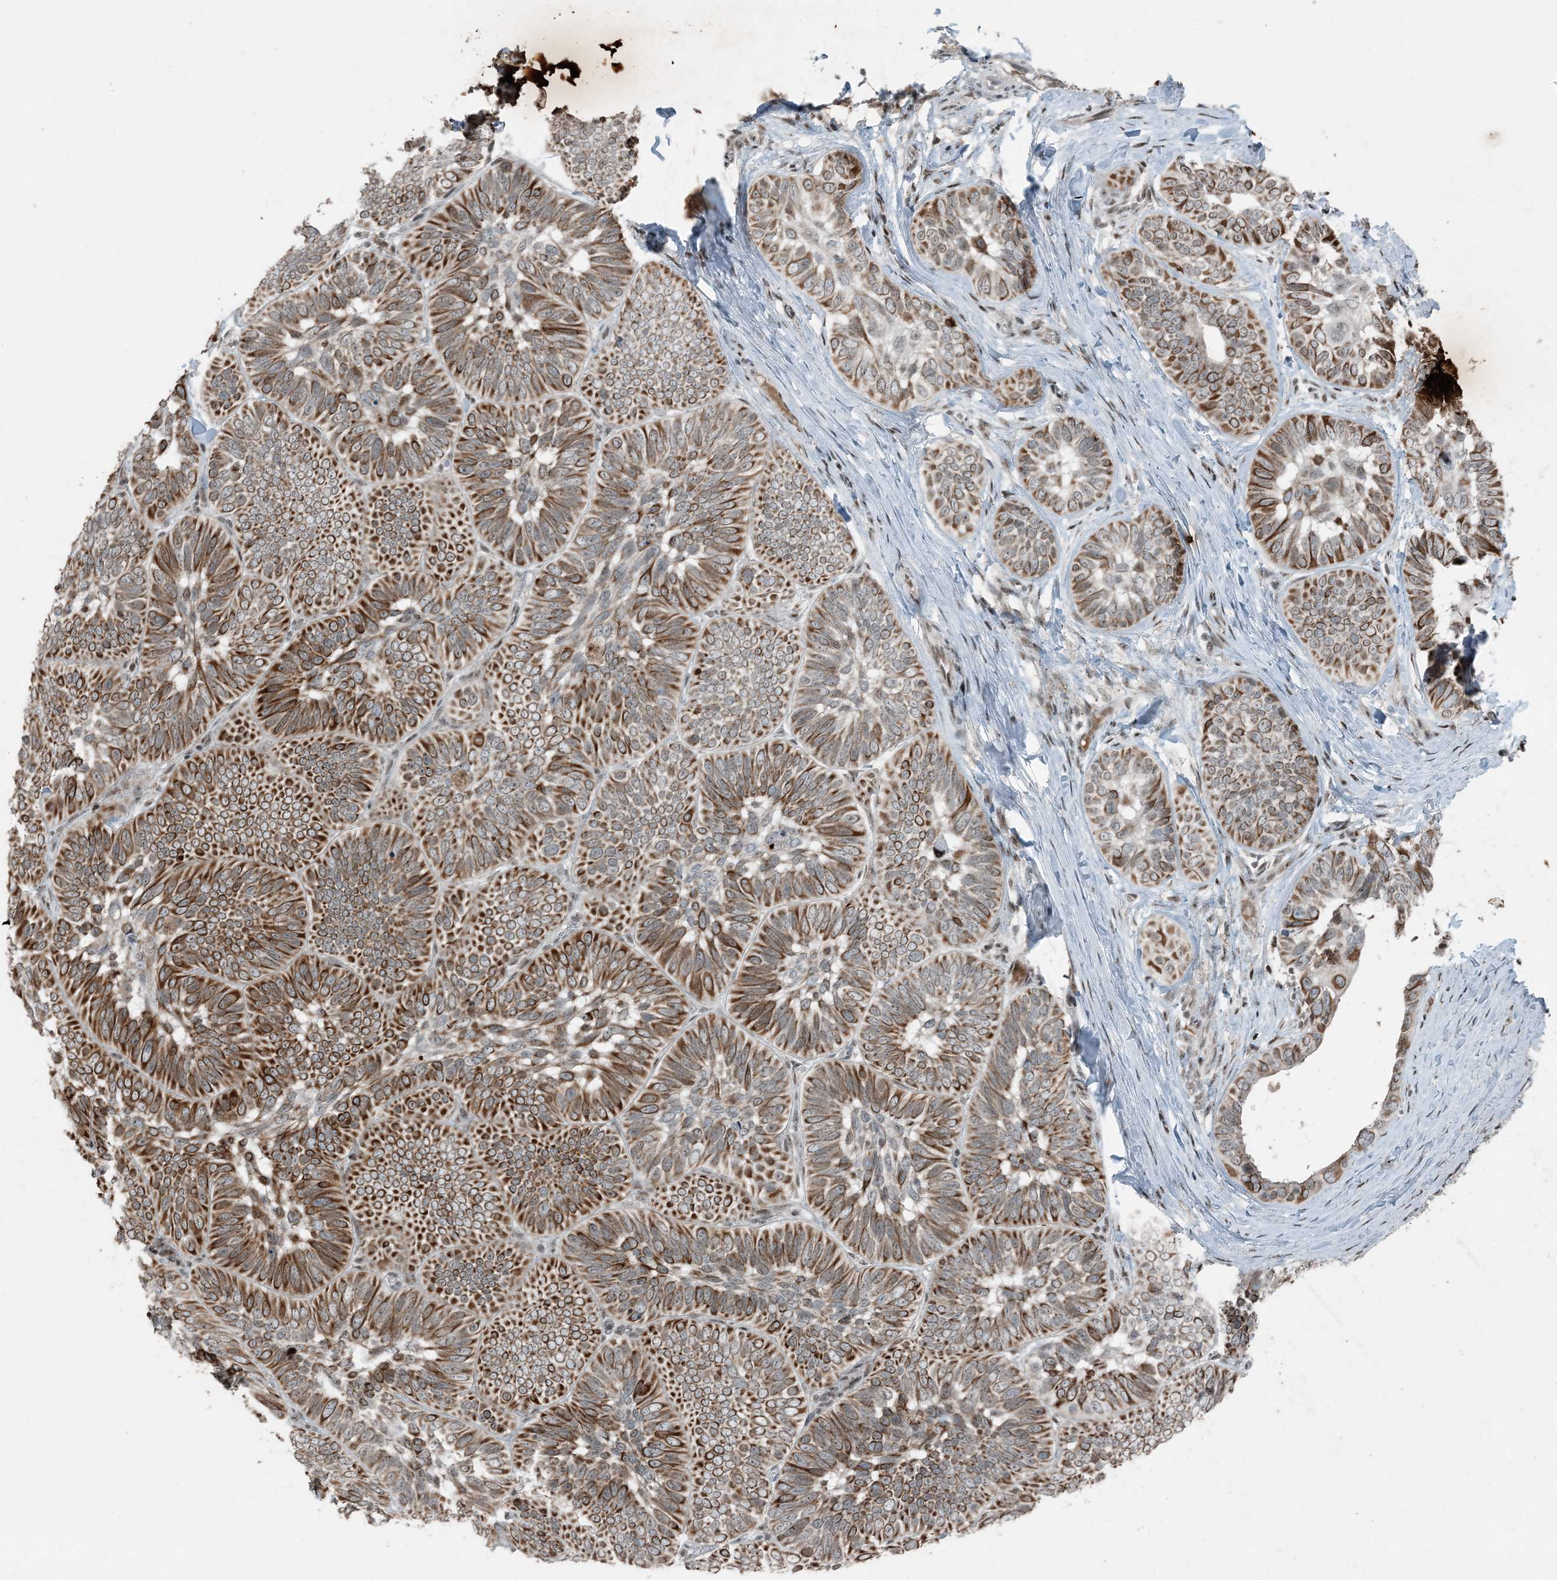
{"staining": {"intensity": "moderate", "quantity": ">75%", "location": "cytoplasmic/membranous,nuclear"}, "tissue": "skin cancer", "cell_type": "Tumor cells", "image_type": "cancer", "snomed": [{"axis": "morphology", "description": "Basal cell carcinoma"}, {"axis": "topography", "description": "Skin"}], "caption": "Skin cancer (basal cell carcinoma) stained with immunohistochemistry (IHC) demonstrates moderate cytoplasmic/membranous and nuclear staining in about >75% of tumor cells.", "gene": "TADA2B", "patient": {"sex": "male", "age": 62}}